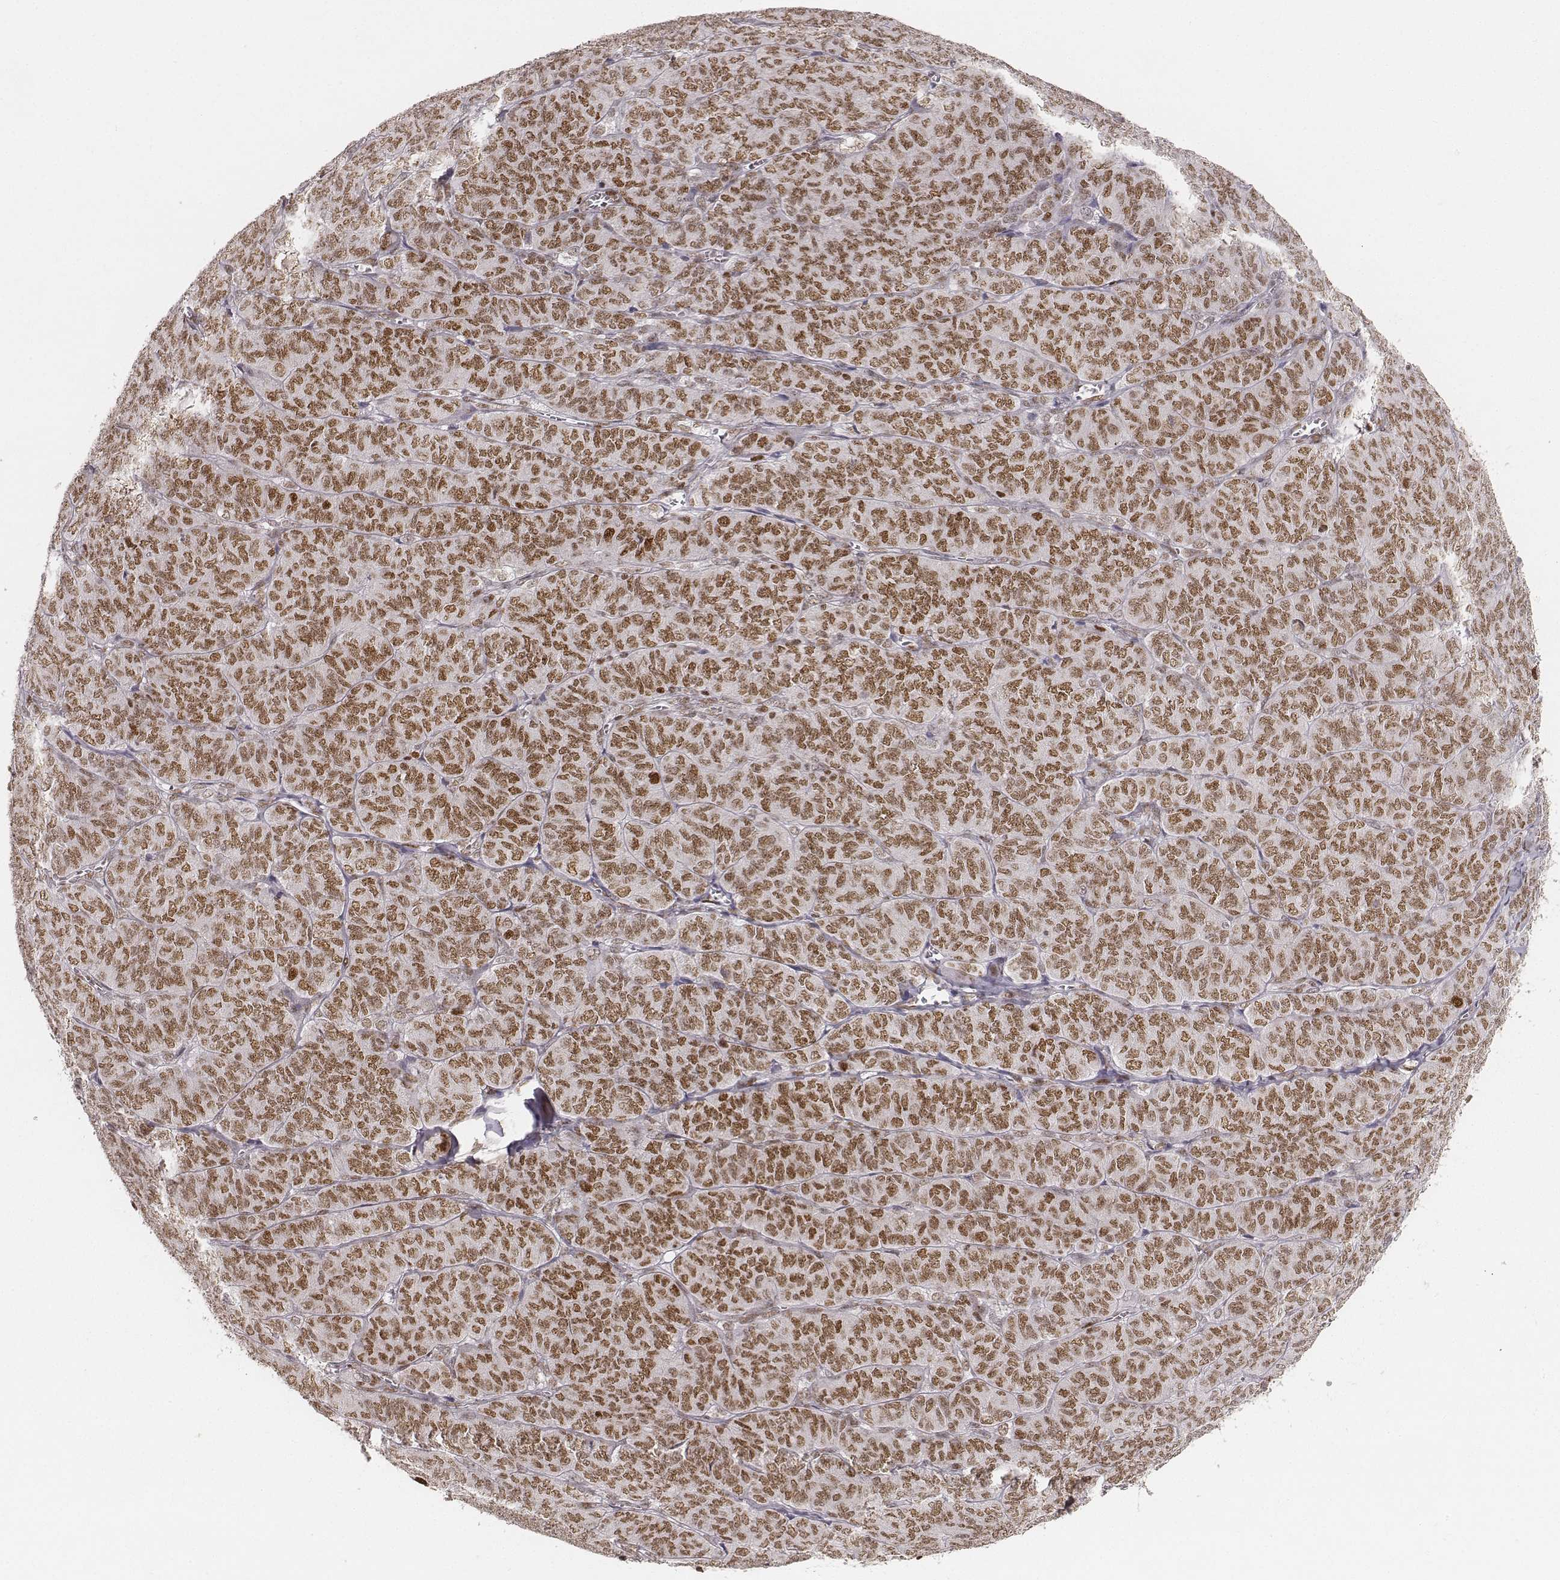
{"staining": {"intensity": "moderate", "quantity": ">75%", "location": "nuclear"}, "tissue": "ovarian cancer", "cell_type": "Tumor cells", "image_type": "cancer", "snomed": [{"axis": "morphology", "description": "Carcinoma, endometroid"}, {"axis": "topography", "description": "Ovary"}], "caption": "Protein staining demonstrates moderate nuclear staining in approximately >75% of tumor cells in ovarian cancer (endometroid carcinoma). Nuclei are stained in blue.", "gene": "HNRNPC", "patient": {"sex": "female", "age": 80}}